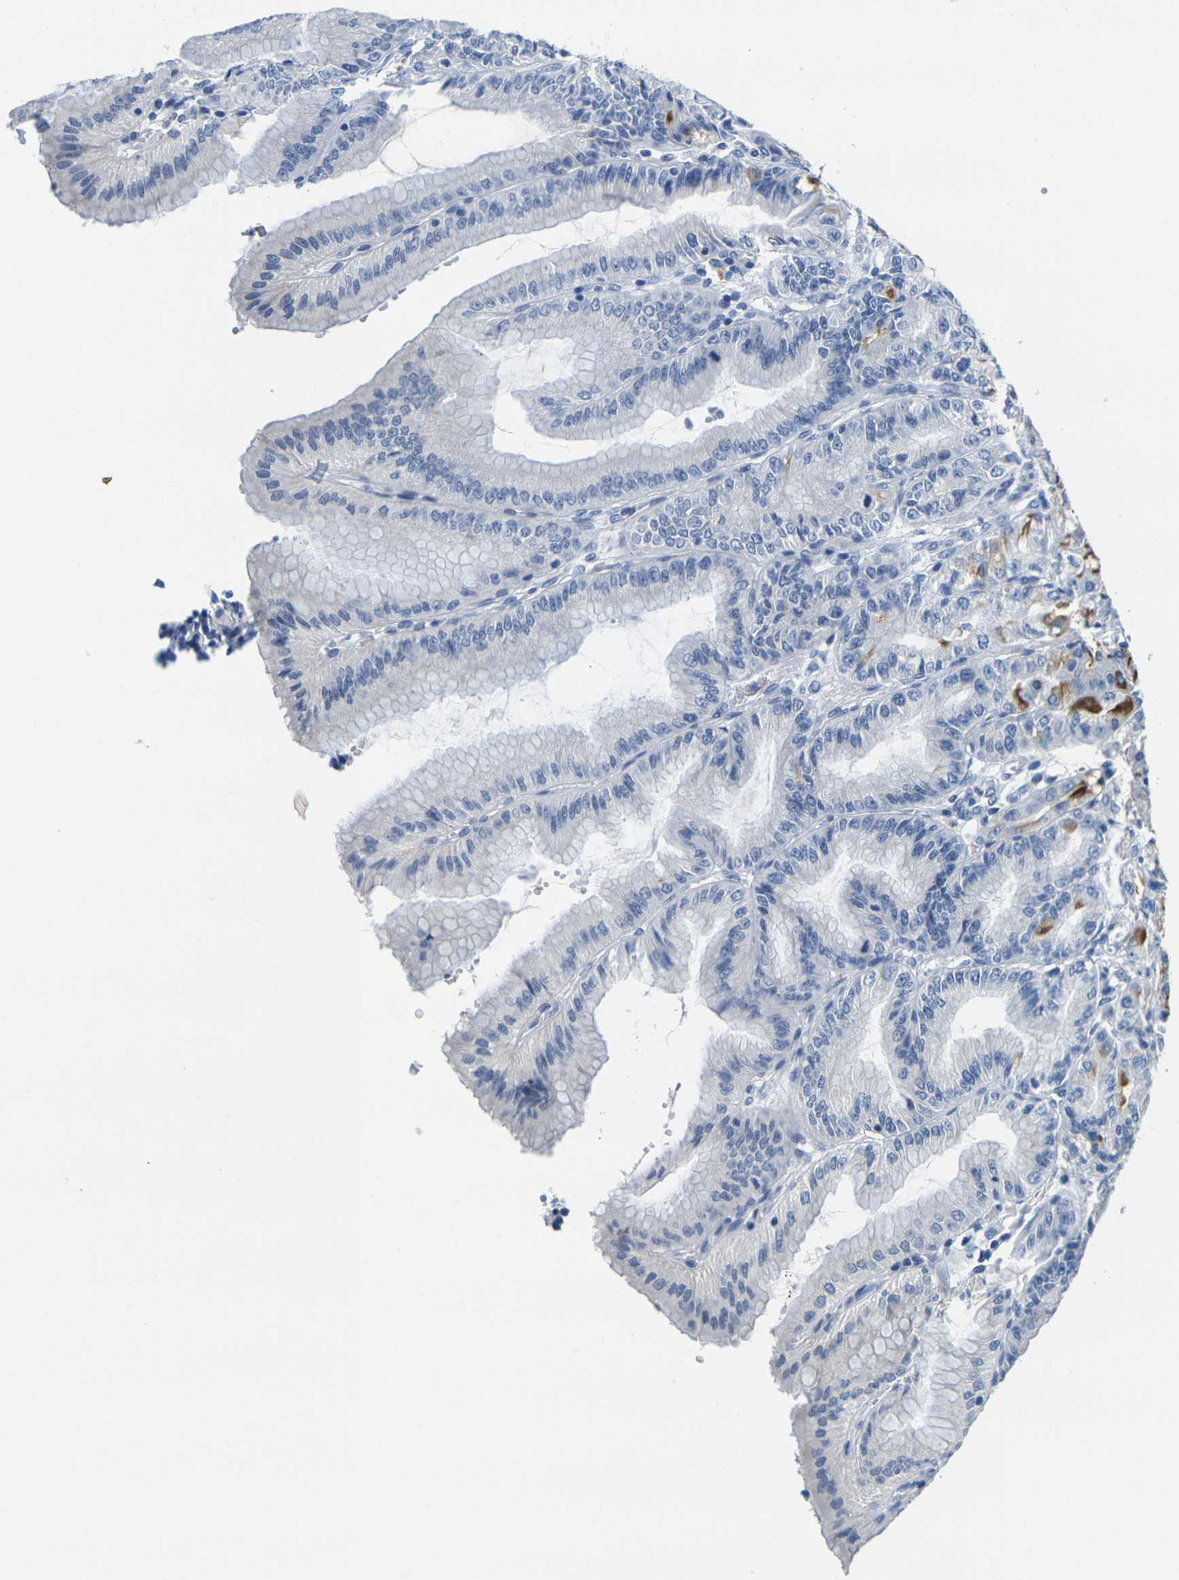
{"staining": {"intensity": "strong", "quantity": "25%-75%", "location": "cytoplasmic/membranous"}, "tissue": "stomach", "cell_type": "Glandular cells", "image_type": "normal", "snomed": [{"axis": "morphology", "description": "Normal tissue, NOS"}, {"axis": "topography", "description": "Stomach, lower"}], "caption": "Strong cytoplasmic/membranous protein expression is identified in approximately 25%-75% of glandular cells in stomach.", "gene": "GPR15", "patient": {"sex": "male", "age": 71}}